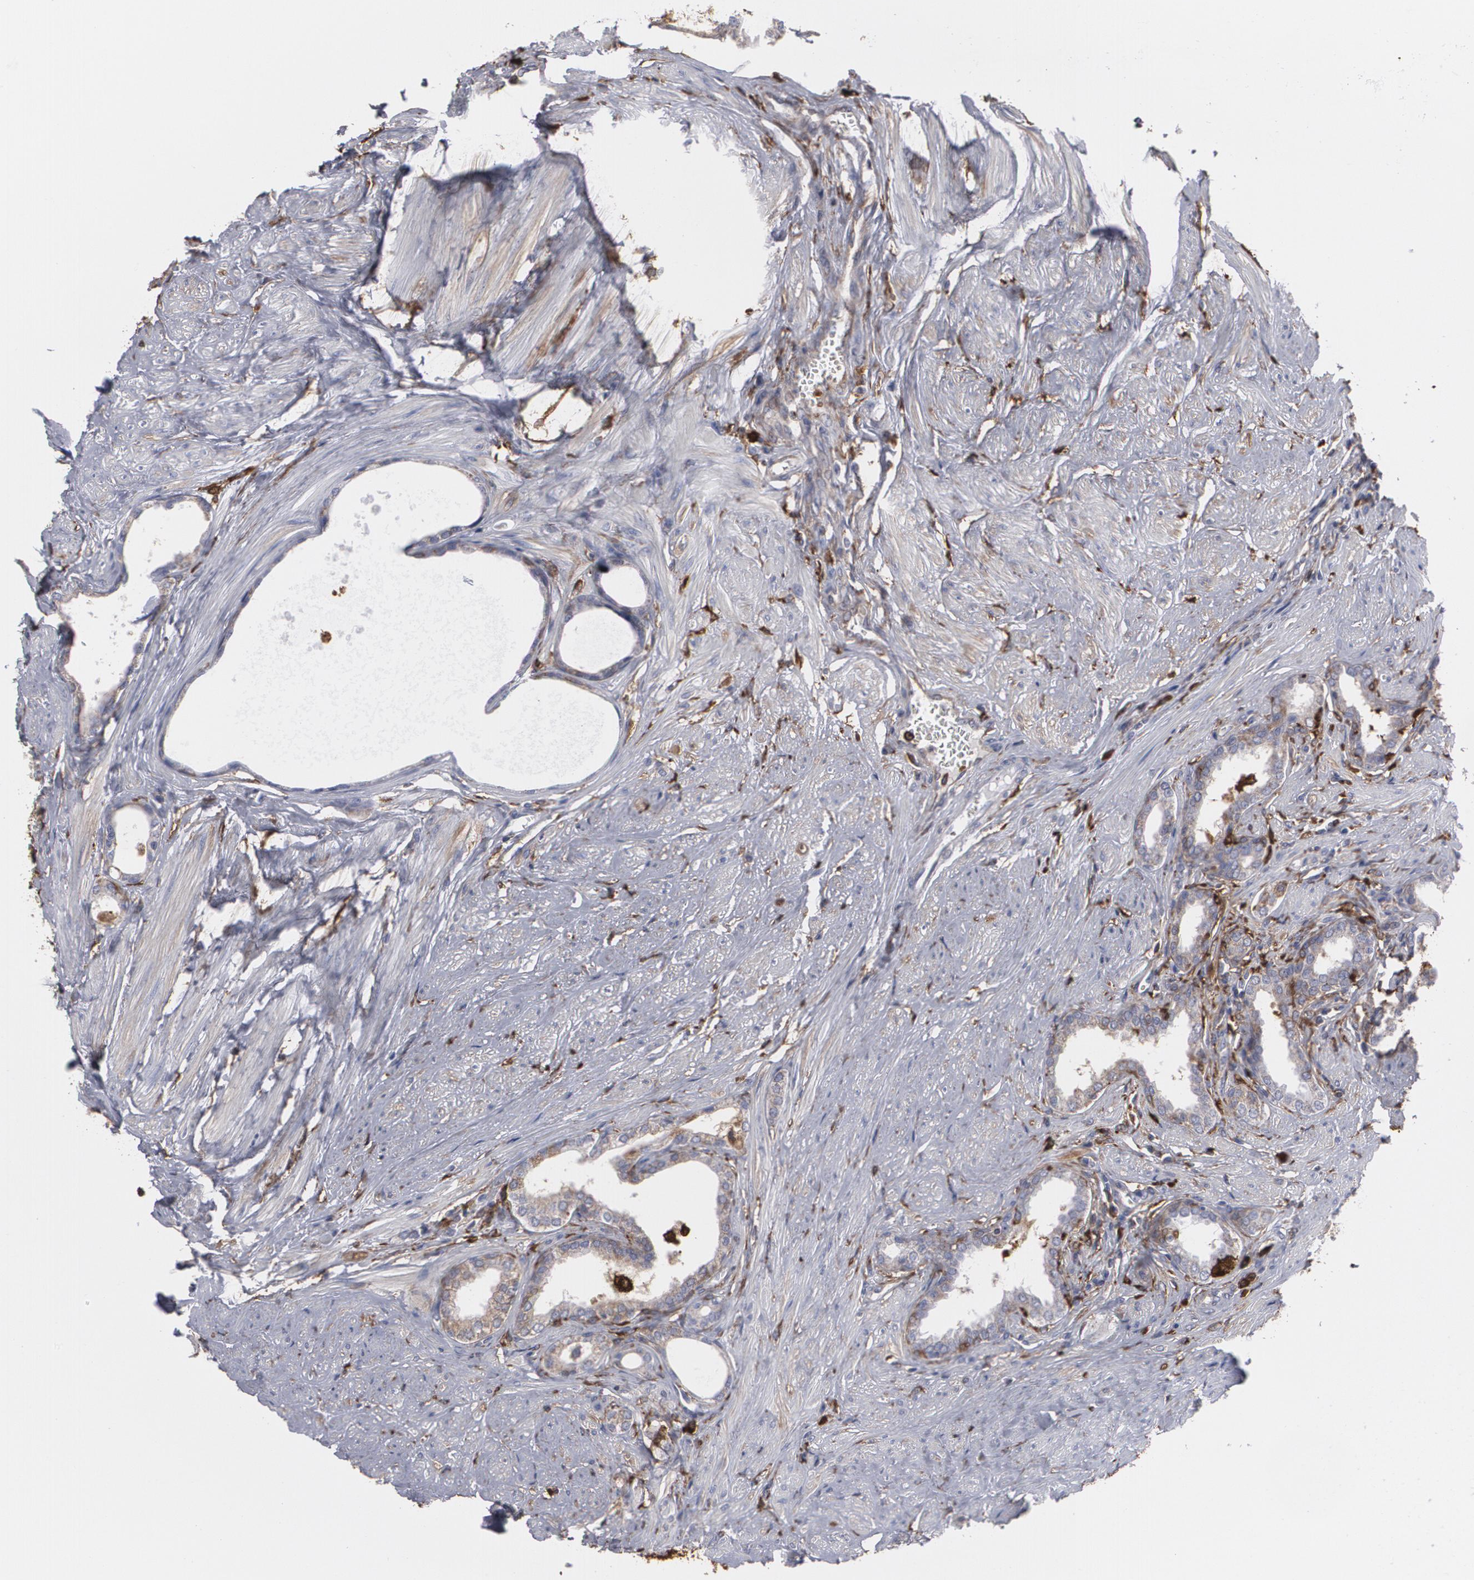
{"staining": {"intensity": "moderate", "quantity": "25%-75%", "location": "cytoplasmic/membranous"}, "tissue": "prostate", "cell_type": "Glandular cells", "image_type": "normal", "snomed": [{"axis": "morphology", "description": "Normal tissue, NOS"}, {"axis": "topography", "description": "Prostate"}], "caption": "Prostate stained with IHC reveals moderate cytoplasmic/membranous expression in approximately 25%-75% of glandular cells. (DAB IHC, brown staining for protein, blue staining for nuclei).", "gene": "ODC1", "patient": {"sex": "male", "age": 64}}